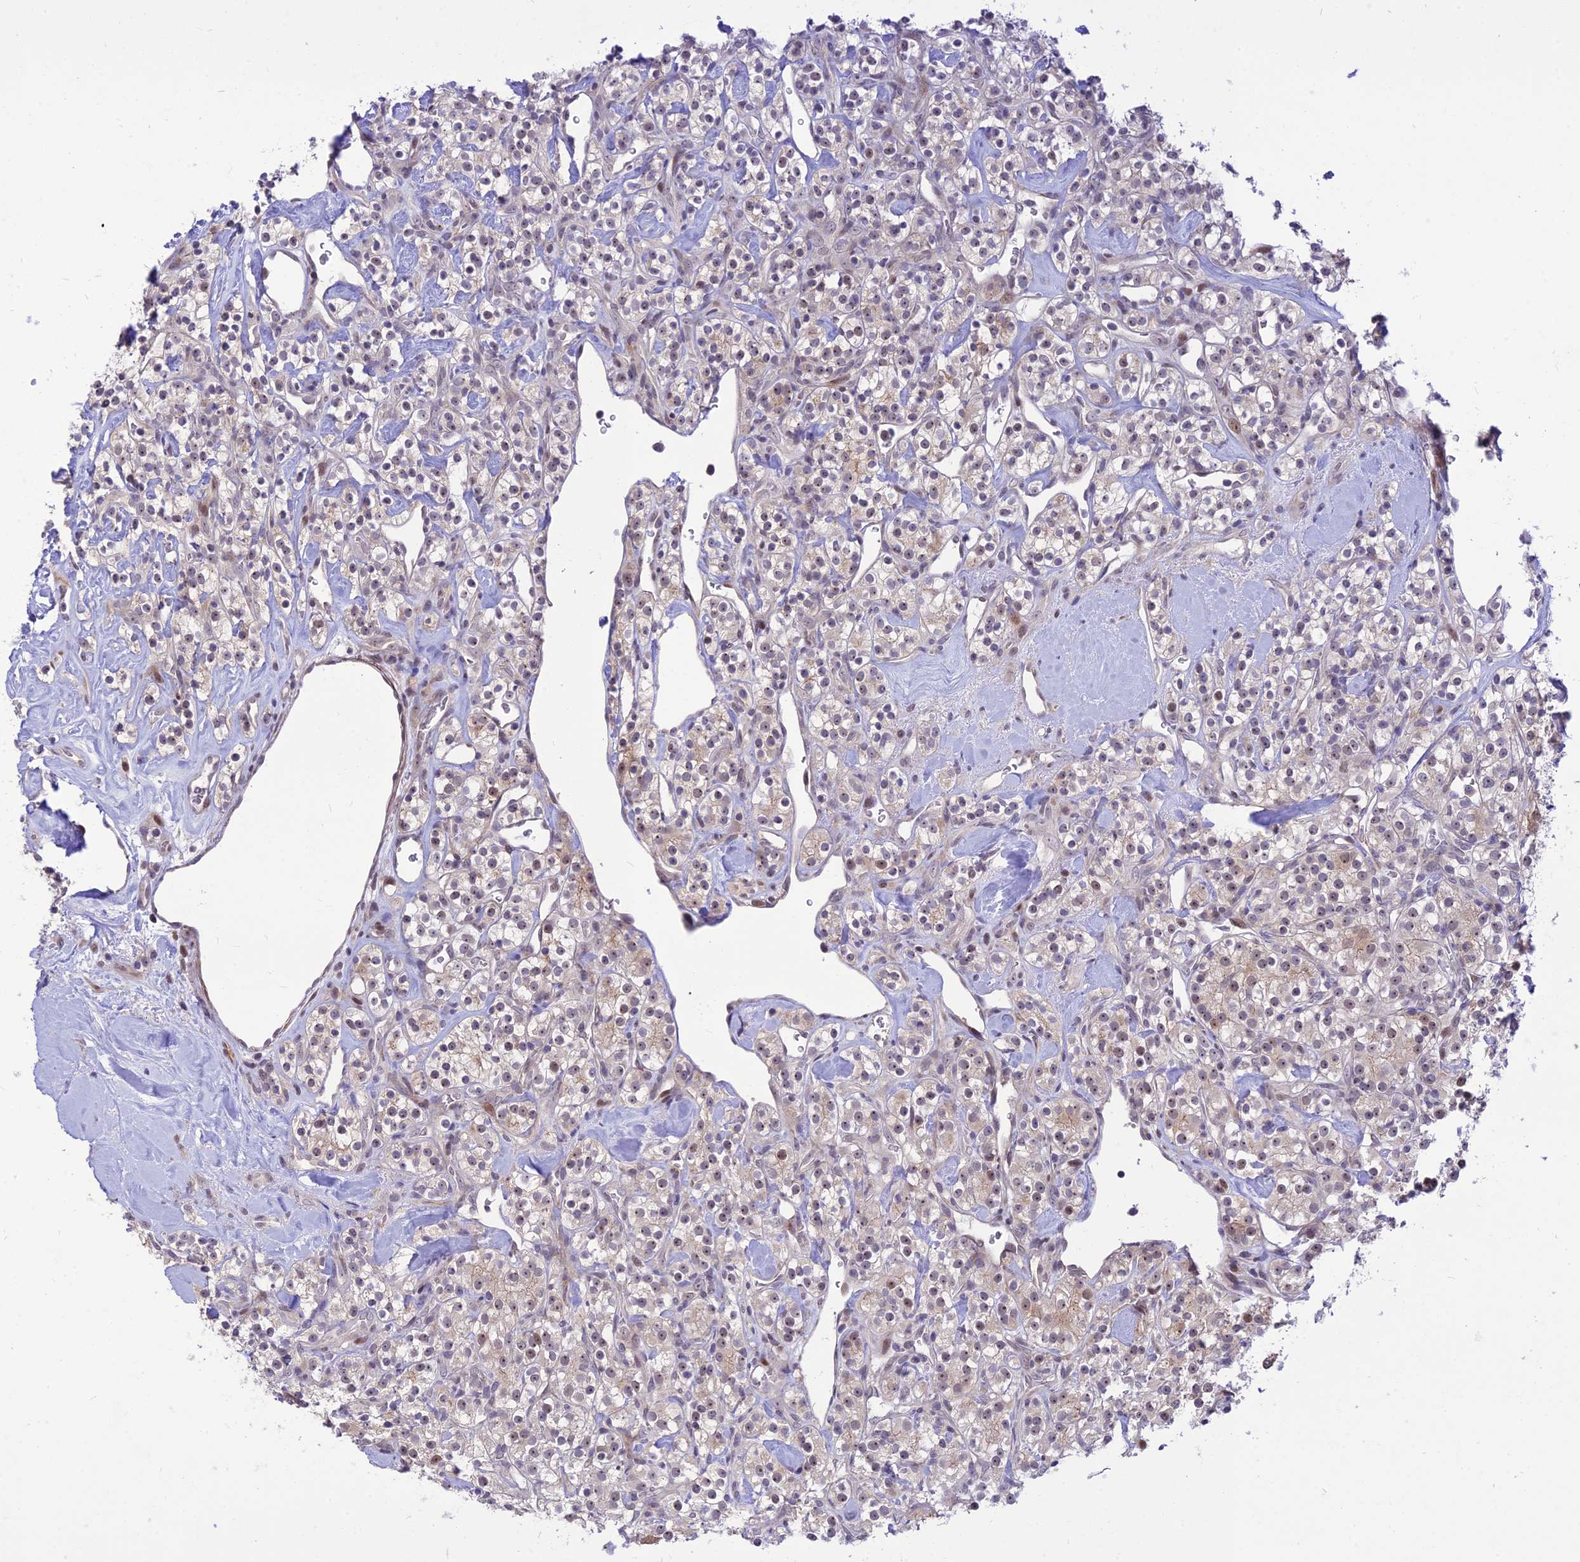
{"staining": {"intensity": "weak", "quantity": "<25%", "location": "nuclear"}, "tissue": "renal cancer", "cell_type": "Tumor cells", "image_type": "cancer", "snomed": [{"axis": "morphology", "description": "Adenocarcinoma, NOS"}, {"axis": "topography", "description": "Kidney"}], "caption": "Tumor cells show no significant positivity in renal cancer (adenocarcinoma).", "gene": "ASPDH", "patient": {"sex": "male", "age": 77}}